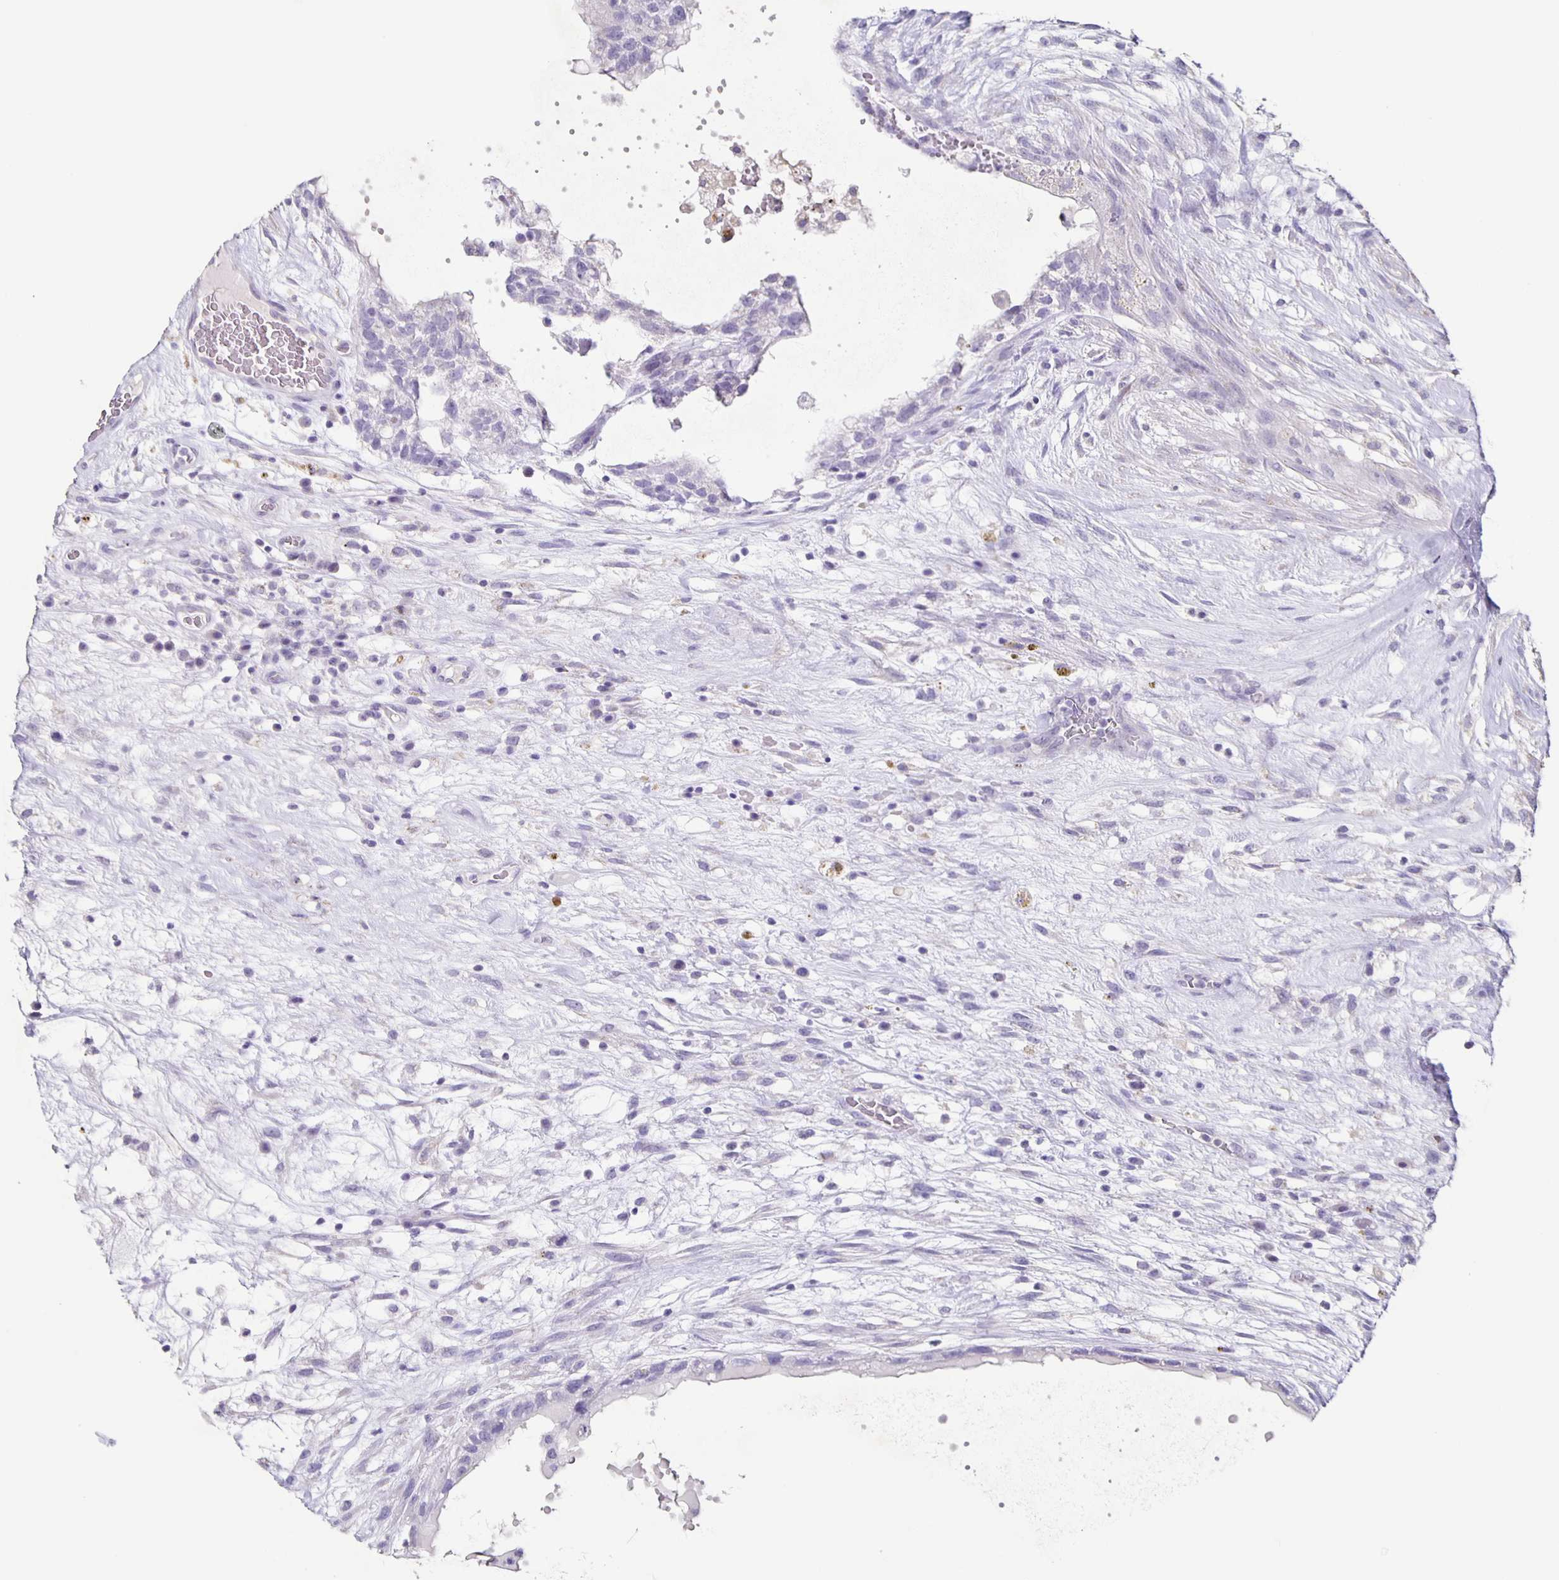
{"staining": {"intensity": "negative", "quantity": "none", "location": "none"}, "tissue": "testis cancer", "cell_type": "Tumor cells", "image_type": "cancer", "snomed": [{"axis": "morphology", "description": "Normal tissue, NOS"}, {"axis": "morphology", "description": "Carcinoma, Embryonal, NOS"}, {"axis": "topography", "description": "Testis"}], "caption": "This is a photomicrograph of immunohistochemistry (IHC) staining of embryonal carcinoma (testis), which shows no expression in tumor cells. The staining was performed using DAB to visualize the protein expression in brown, while the nuclei were stained in blue with hematoxylin (Magnification: 20x).", "gene": "CARNS1", "patient": {"sex": "male", "age": 32}}